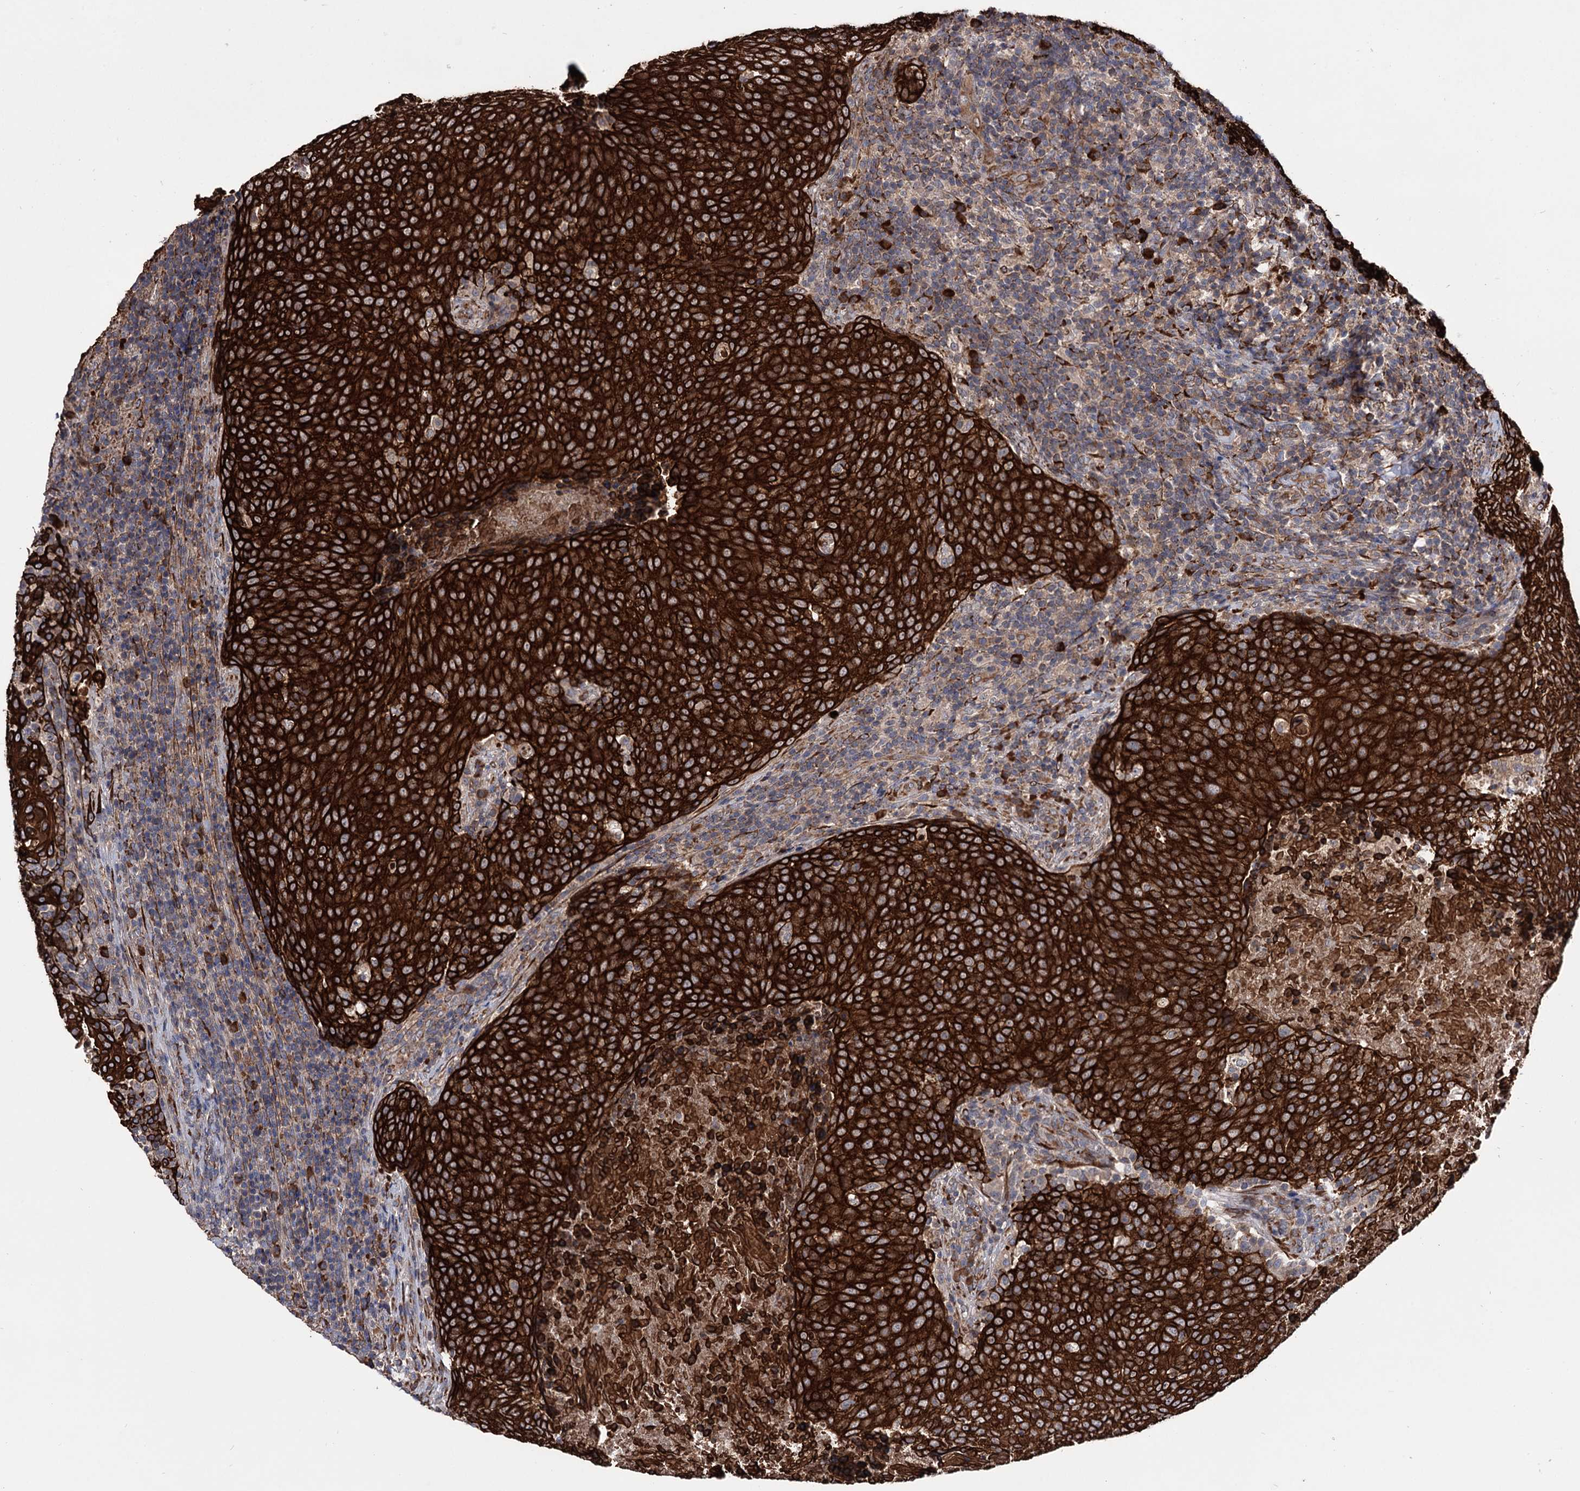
{"staining": {"intensity": "strong", "quantity": ">75%", "location": "cytoplasmic/membranous"}, "tissue": "head and neck cancer", "cell_type": "Tumor cells", "image_type": "cancer", "snomed": [{"axis": "morphology", "description": "Squamous cell carcinoma, NOS"}, {"axis": "morphology", "description": "Squamous cell carcinoma, metastatic, NOS"}, {"axis": "topography", "description": "Lymph node"}, {"axis": "topography", "description": "Head-Neck"}], "caption": "The micrograph shows staining of head and neck cancer, revealing strong cytoplasmic/membranous protein staining (brown color) within tumor cells.", "gene": "CDAN1", "patient": {"sex": "male", "age": 62}}